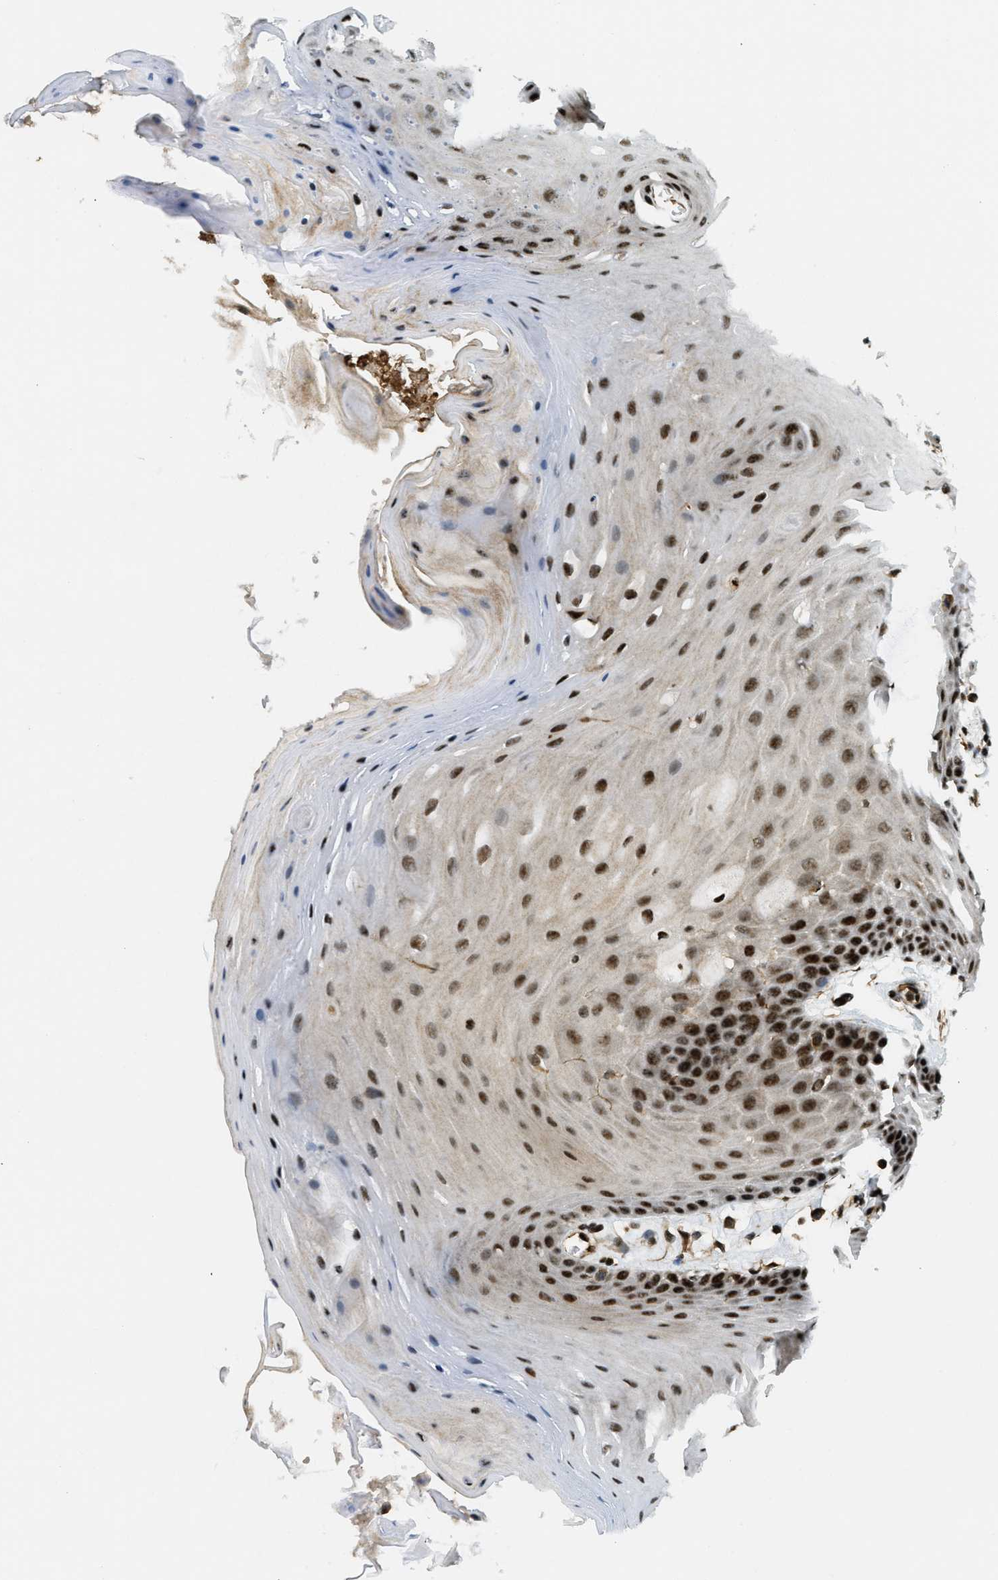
{"staining": {"intensity": "strong", "quantity": ">75%", "location": "nuclear"}, "tissue": "oral mucosa", "cell_type": "Squamous epithelial cells", "image_type": "normal", "snomed": [{"axis": "morphology", "description": "Normal tissue, NOS"}, {"axis": "morphology", "description": "Squamous cell carcinoma, NOS"}, {"axis": "topography", "description": "Oral tissue"}, {"axis": "topography", "description": "Head-Neck"}], "caption": "Immunohistochemical staining of unremarkable human oral mucosa reveals high levels of strong nuclear staining in approximately >75% of squamous epithelial cells.", "gene": "CFAP36", "patient": {"sex": "male", "age": 71}}